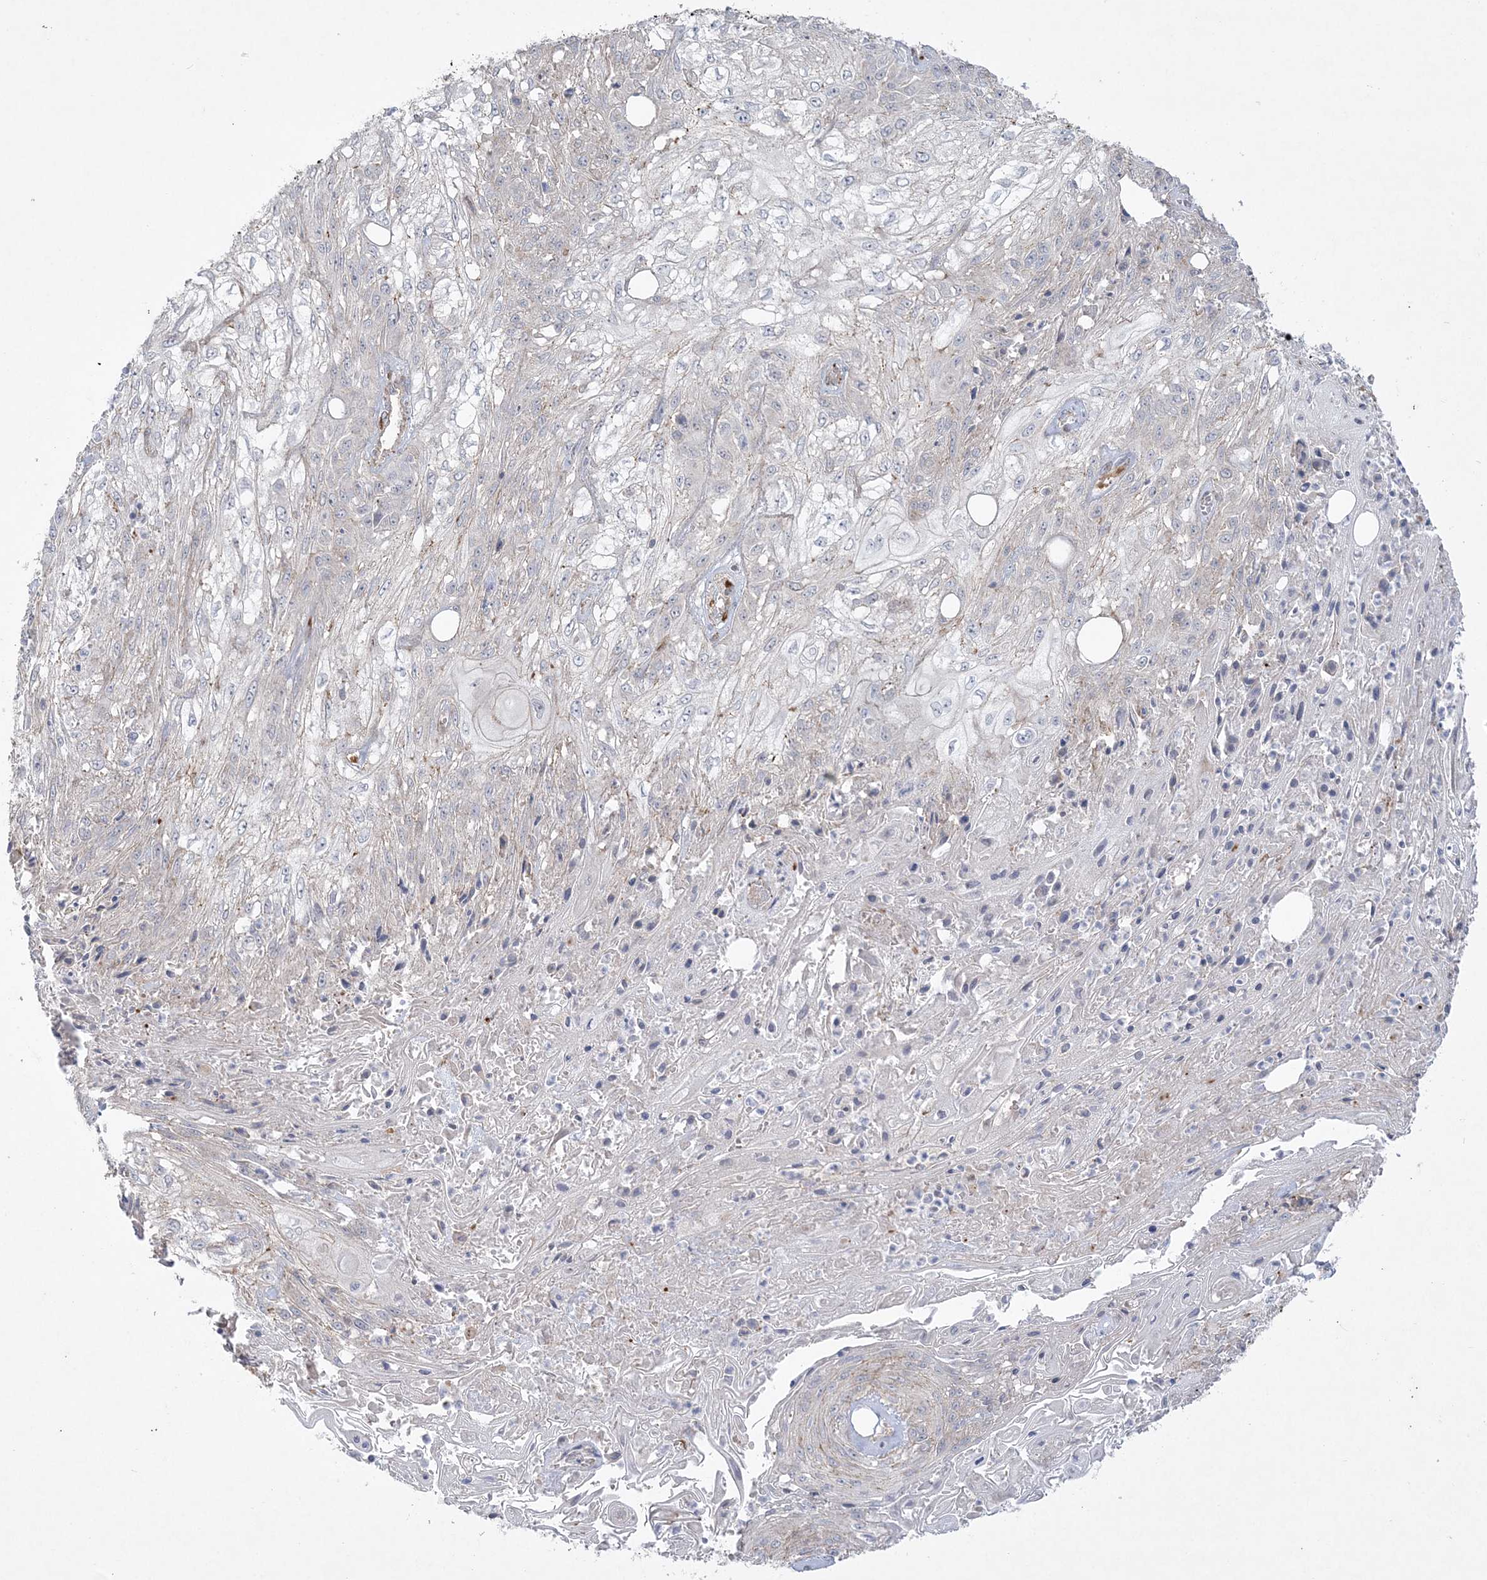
{"staining": {"intensity": "negative", "quantity": "none", "location": "none"}, "tissue": "skin cancer", "cell_type": "Tumor cells", "image_type": "cancer", "snomed": [{"axis": "morphology", "description": "Squamous cell carcinoma, NOS"}, {"axis": "morphology", "description": "Squamous cell carcinoma, metastatic, NOS"}, {"axis": "topography", "description": "Skin"}, {"axis": "topography", "description": "Lymph node"}], "caption": "An immunohistochemistry (IHC) histopathology image of squamous cell carcinoma (skin) is shown. There is no staining in tumor cells of squamous cell carcinoma (skin). The staining was performed using DAB to visualize the protein expression in brown, while the nuclei were stained in blue with hematoxylin (Magnification: 20x).", "gene": "ADAMTS12", "patient": {"sex": "male", "age": 75}}